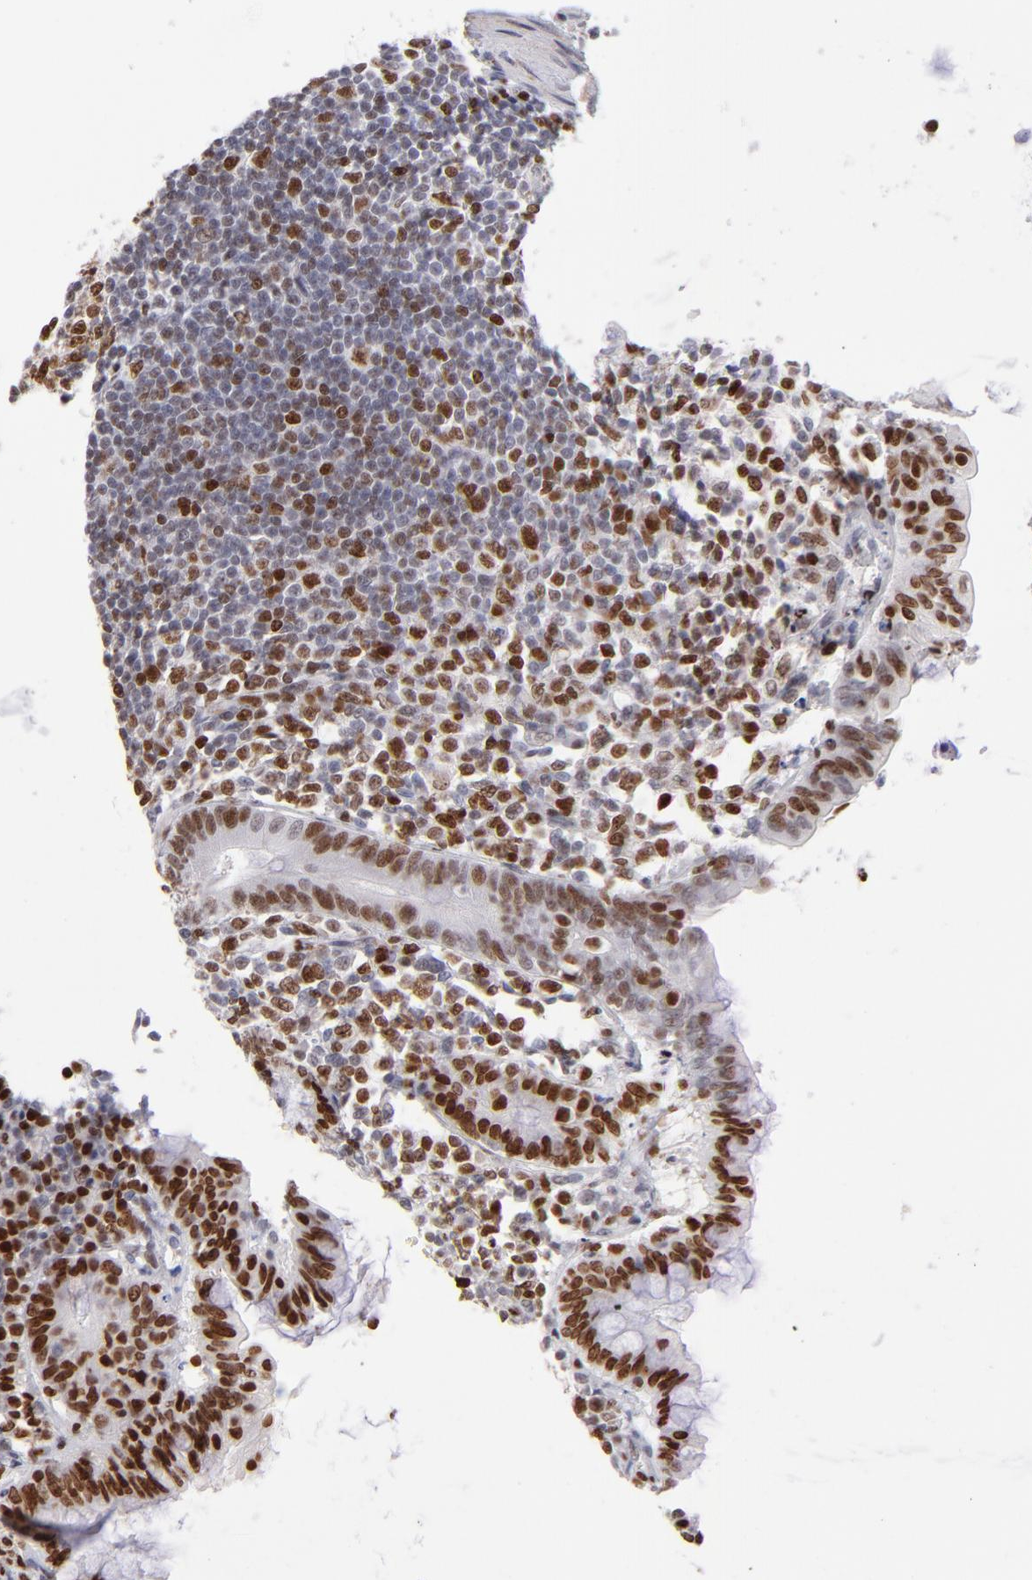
{"staining": {"intensity": "strong", "quantity": ">75%", "location": "nuclear"}, "tissue": "appendix", "cell_type": "Glandular cells", "image_type": "normal", "snomed": [{"axis": "morphology", "description": "Normal tissue, NOS"}, {"axis": "topography", "description": "Appendix"}], "caption": "About >75% of glandular cells in normal appendix exhibit strong nuclear protein expression as visualized by brown immunohistochemical staining.", "gene": "POLA1", "patient": {"sex": "female", "age": 66}}